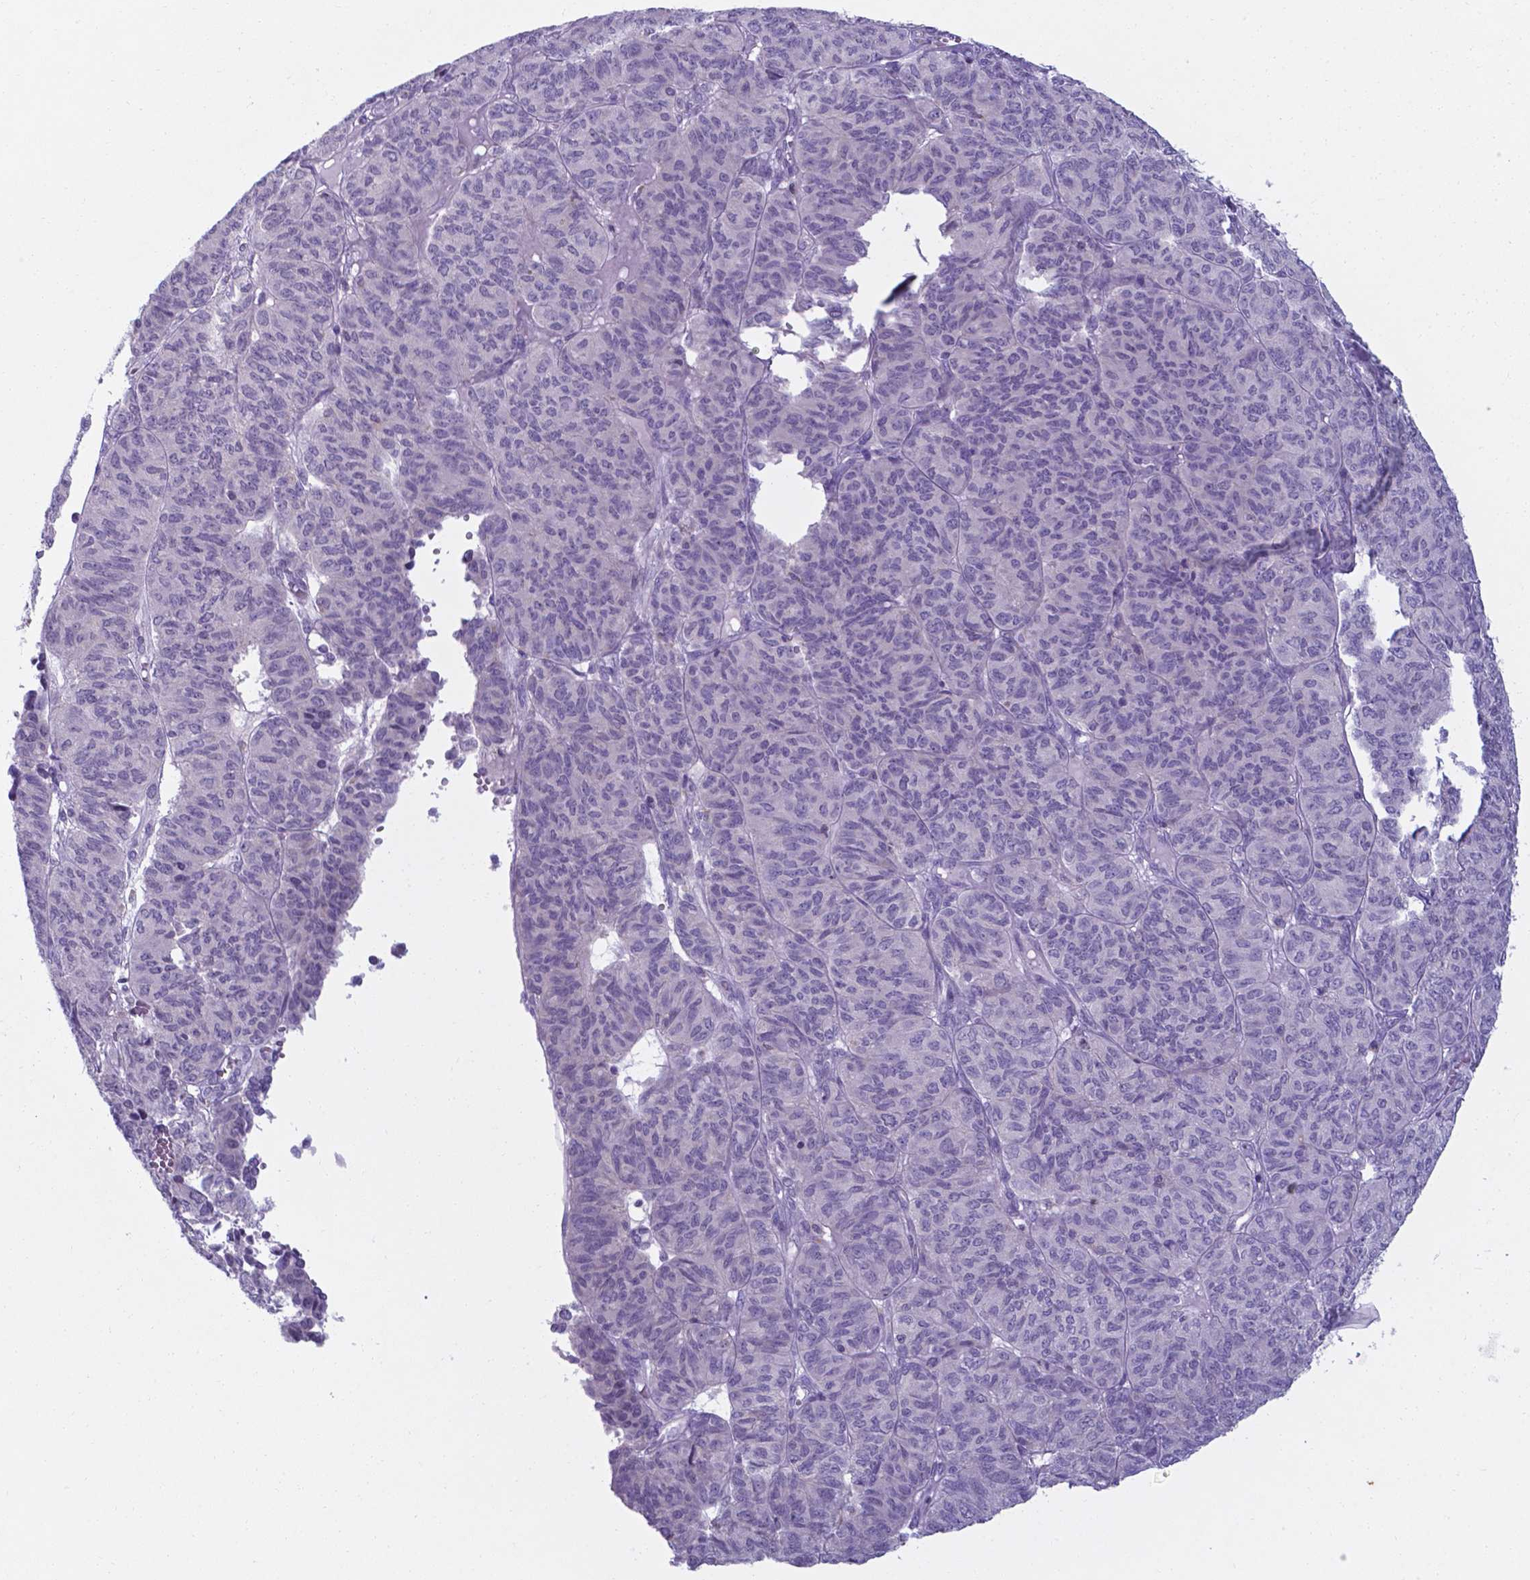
{"staining": {"intensity": "negative", "quantity": "none", "location": "none"}, "tissue": "ovarian cancer", "cell_type": "Tumor cells", "image_type": "cancer", "snomed": [{"axis": "morphology", "description": "Carcinoma, endometroid"}, {"axis": "topography", "description": "Ovary"}], "caption": "A high-resolution image shows immunohistochemistry (IHC) staining of ovarian endometroid carcinoma, which displays no significant expression in tumor cells.", "gene": "AP5B1", "patient": {"sex": "female", "age": 80}}